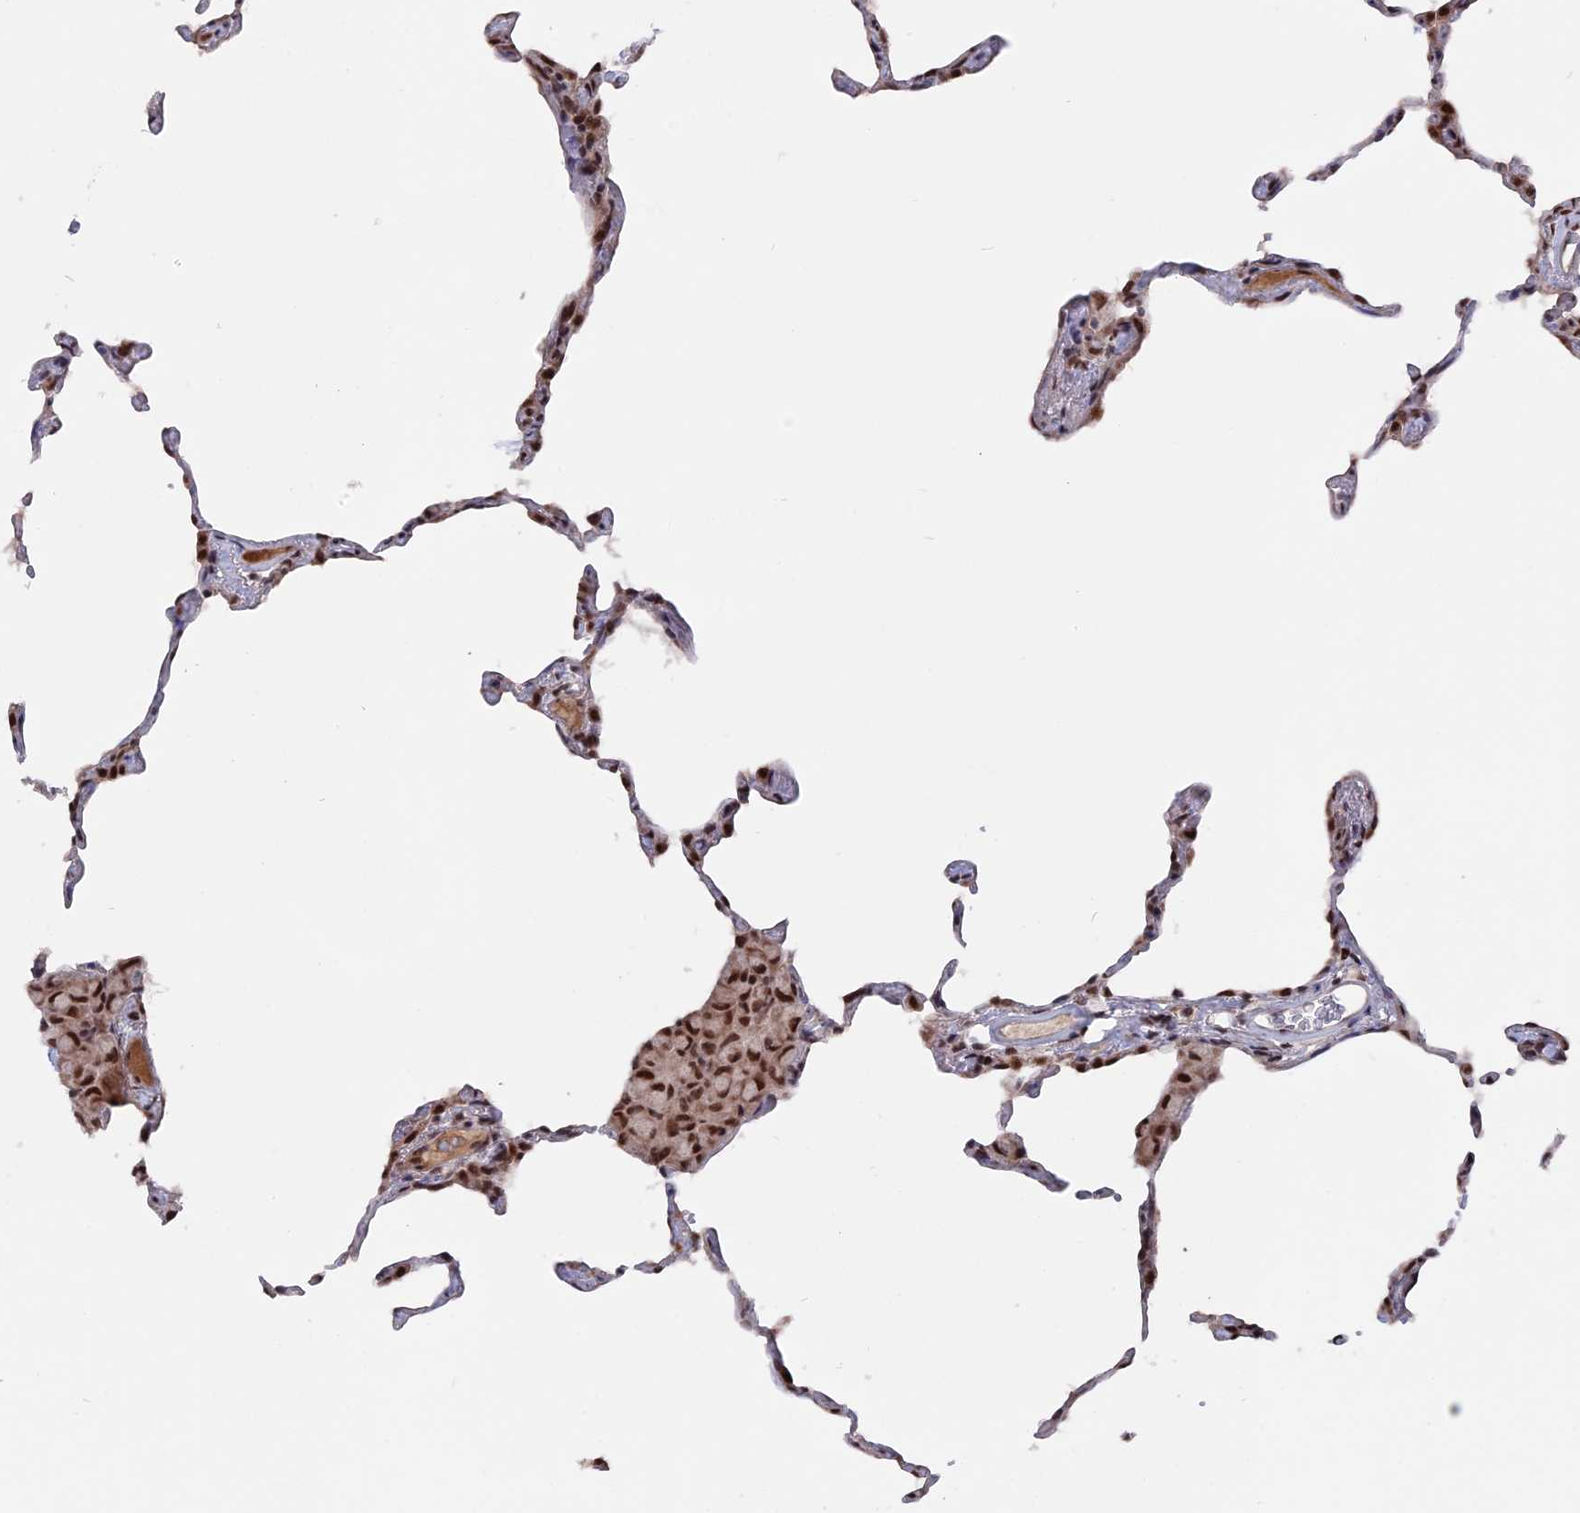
{"staining": {"intensity": "moderate", "quantity": ">75%", "location": "nuclear"}, "tissue": "lung", "cell_type": "Alveolar cells", "image_type": "normal", "snomed": [{"axis": "morphology", "description": "Normal tissue, NOS"}, {"axis": "topography", "description": "Lung"}], "caption": "Protein staining by immunohistochemistry (IHC) demonstrates moderate nuclear staining in about >75% of alveolar cells in benign lung. (Brightfield microscopy of DAB IHC at high magnification).", "gene": "SF3A2", "patient": {"sex": "female", "age": 57}}